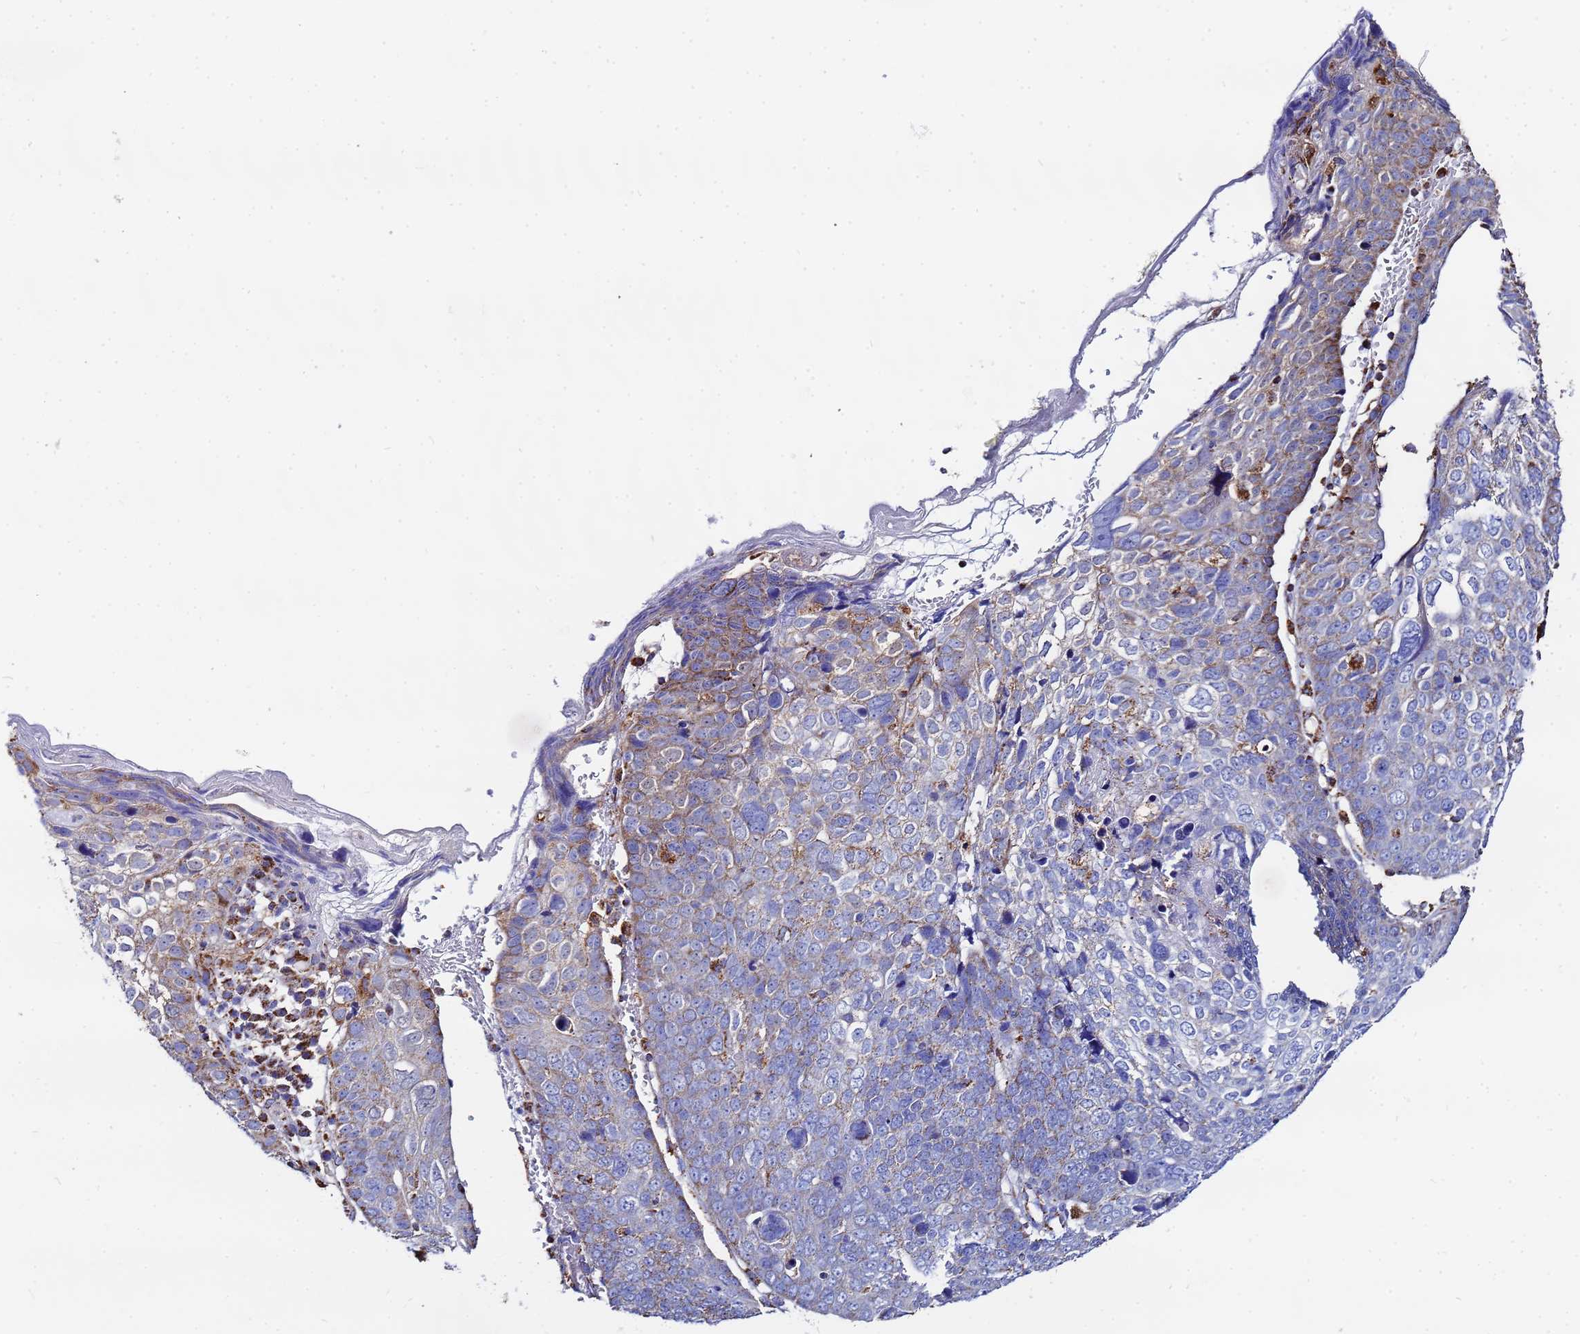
{"staining": {"intensity": "moderate", "quantity": "<25%", "location": "cytoplasmic/membranous"}, "tissue": "skin cancer", "cell_type": "Tumor cells", "image_type": "cancer", "snomed": [{"axis": "morphology", "description": "Squamous cell carcinoma, NOS"}, {"axis": "topography", "description": "Skin"}], "caption": "IHC histopathology image of skin cancer stained for a protein (brown), which shows low levels of moderate cytoplasmic/membranous staining in about <25% of tumor cells.", "gene": "GLUD1", "patient": {"sex": "male", "age": 71}}